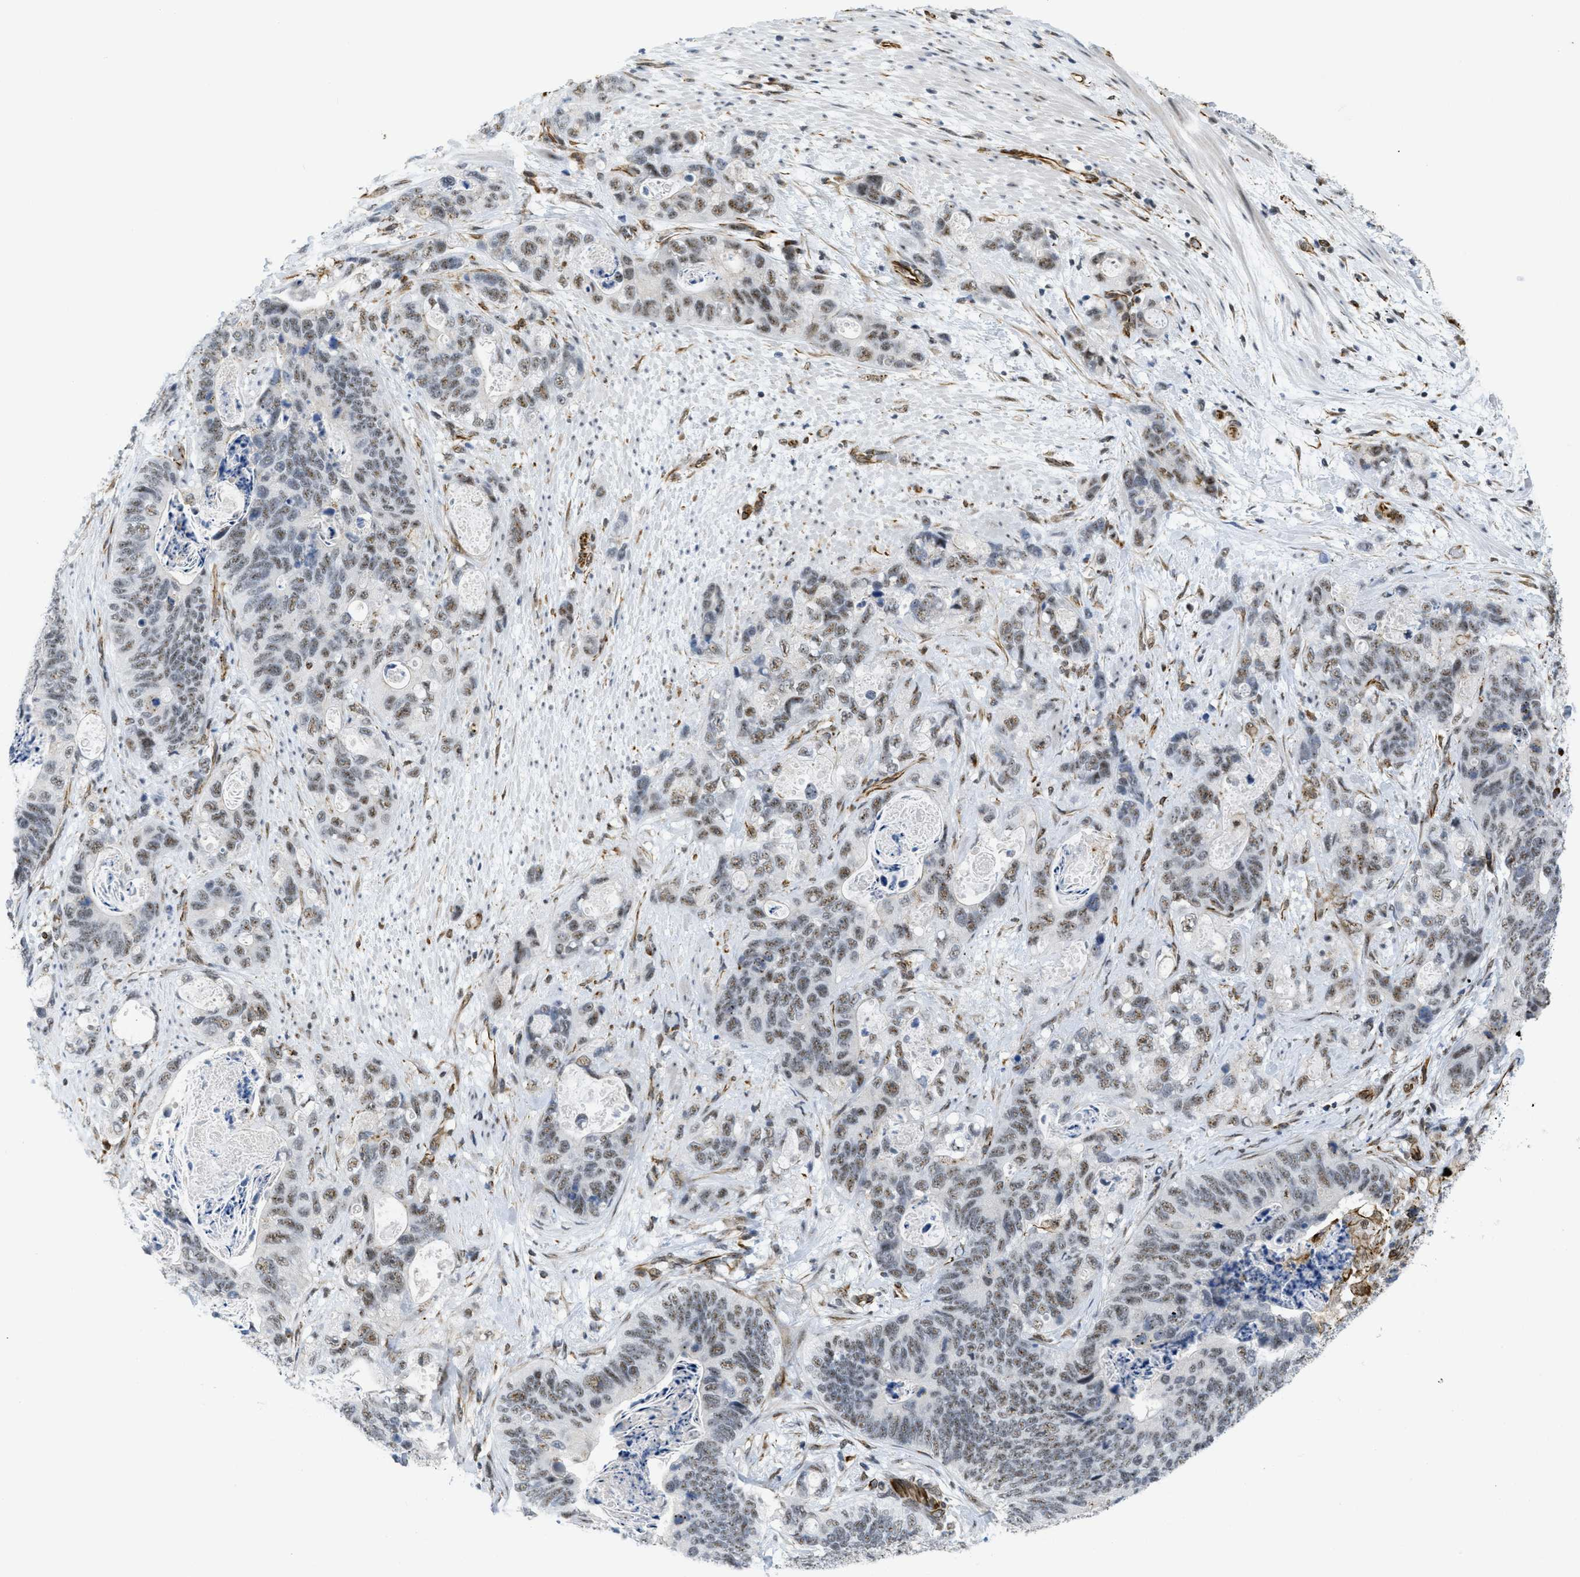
{"staining": {"intensity": "weak", "quantity": ">75%", "location": "nuclear"}, "tissue": "stomach cancer", "cell_type": "Tumor cells", "image_type": "cancer", "snomed": [{"axis": "morphology", "description": "Normal tissue, NOS"}, {"axis": "morphology", "description": "Adenocarcinoma, NOS"}, {"axis": "topography", "description": "Stomach"}], "caption": "Weak nuclear protein positivity is identified in approximately >75% of tumor cells in stomach cancer (adenocarcinoma).", "gene": "LRRC8B", "patient": {"sex": "female", "age": 89}}